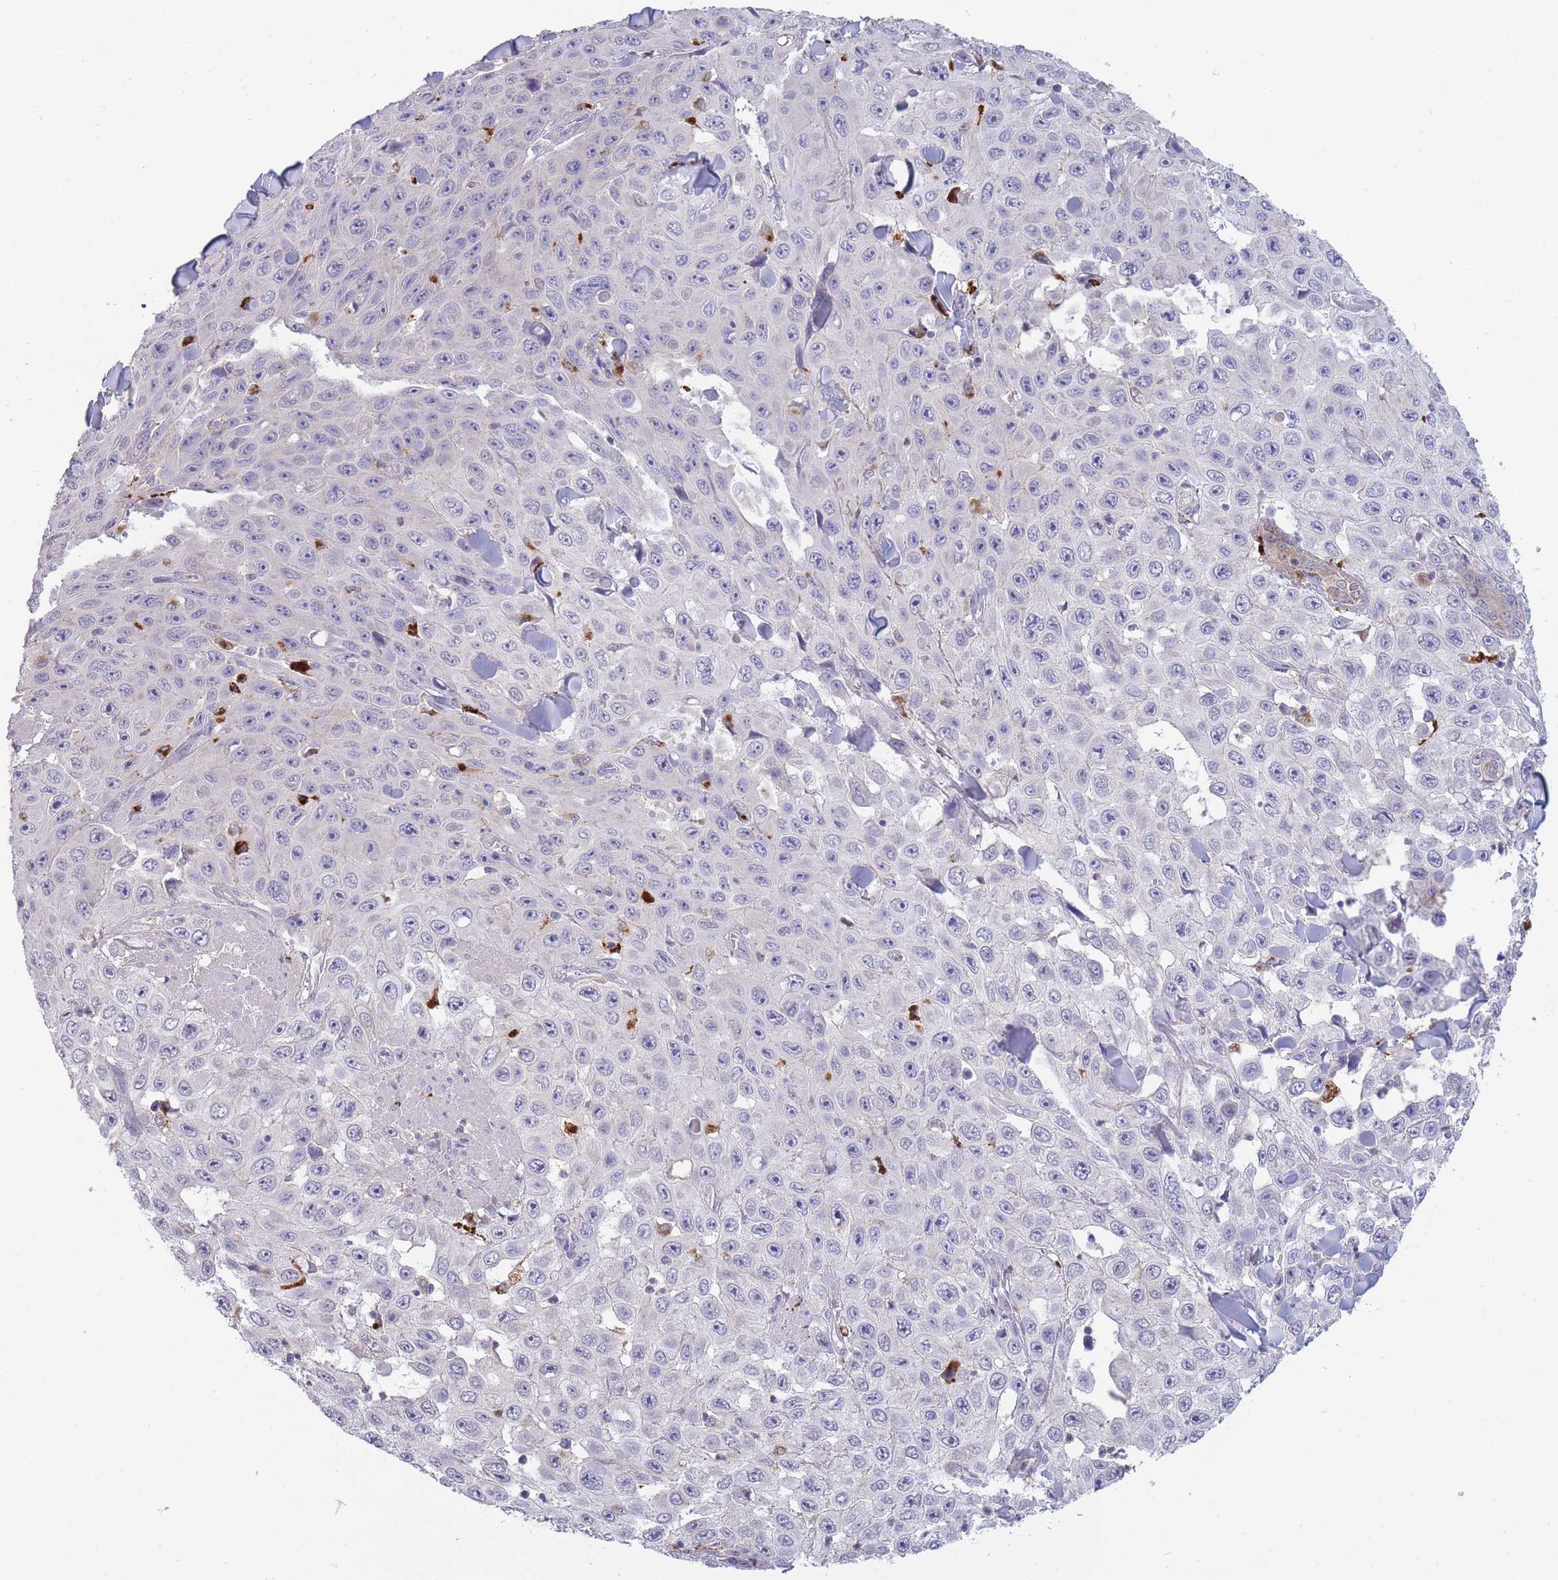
{"staining": {"intensity": "negative", "quantity": "none", "location": "none"}, "tissue": "skin cancer", "cell_type": "Tumor cells", "image_type": "cancer", "snomed": [{"axis": "morphology", "description": "Squamous cell carcinoma, NOS"}, {"axis": "topography", "description": "Skin"}], "caption": "There is no significant positivity in tumor cells of skin squamous cell carcinoma. Nuclei are stained in blue.", "gene": "TRIM61", "patient": {"sex": "male", "age": 82}}